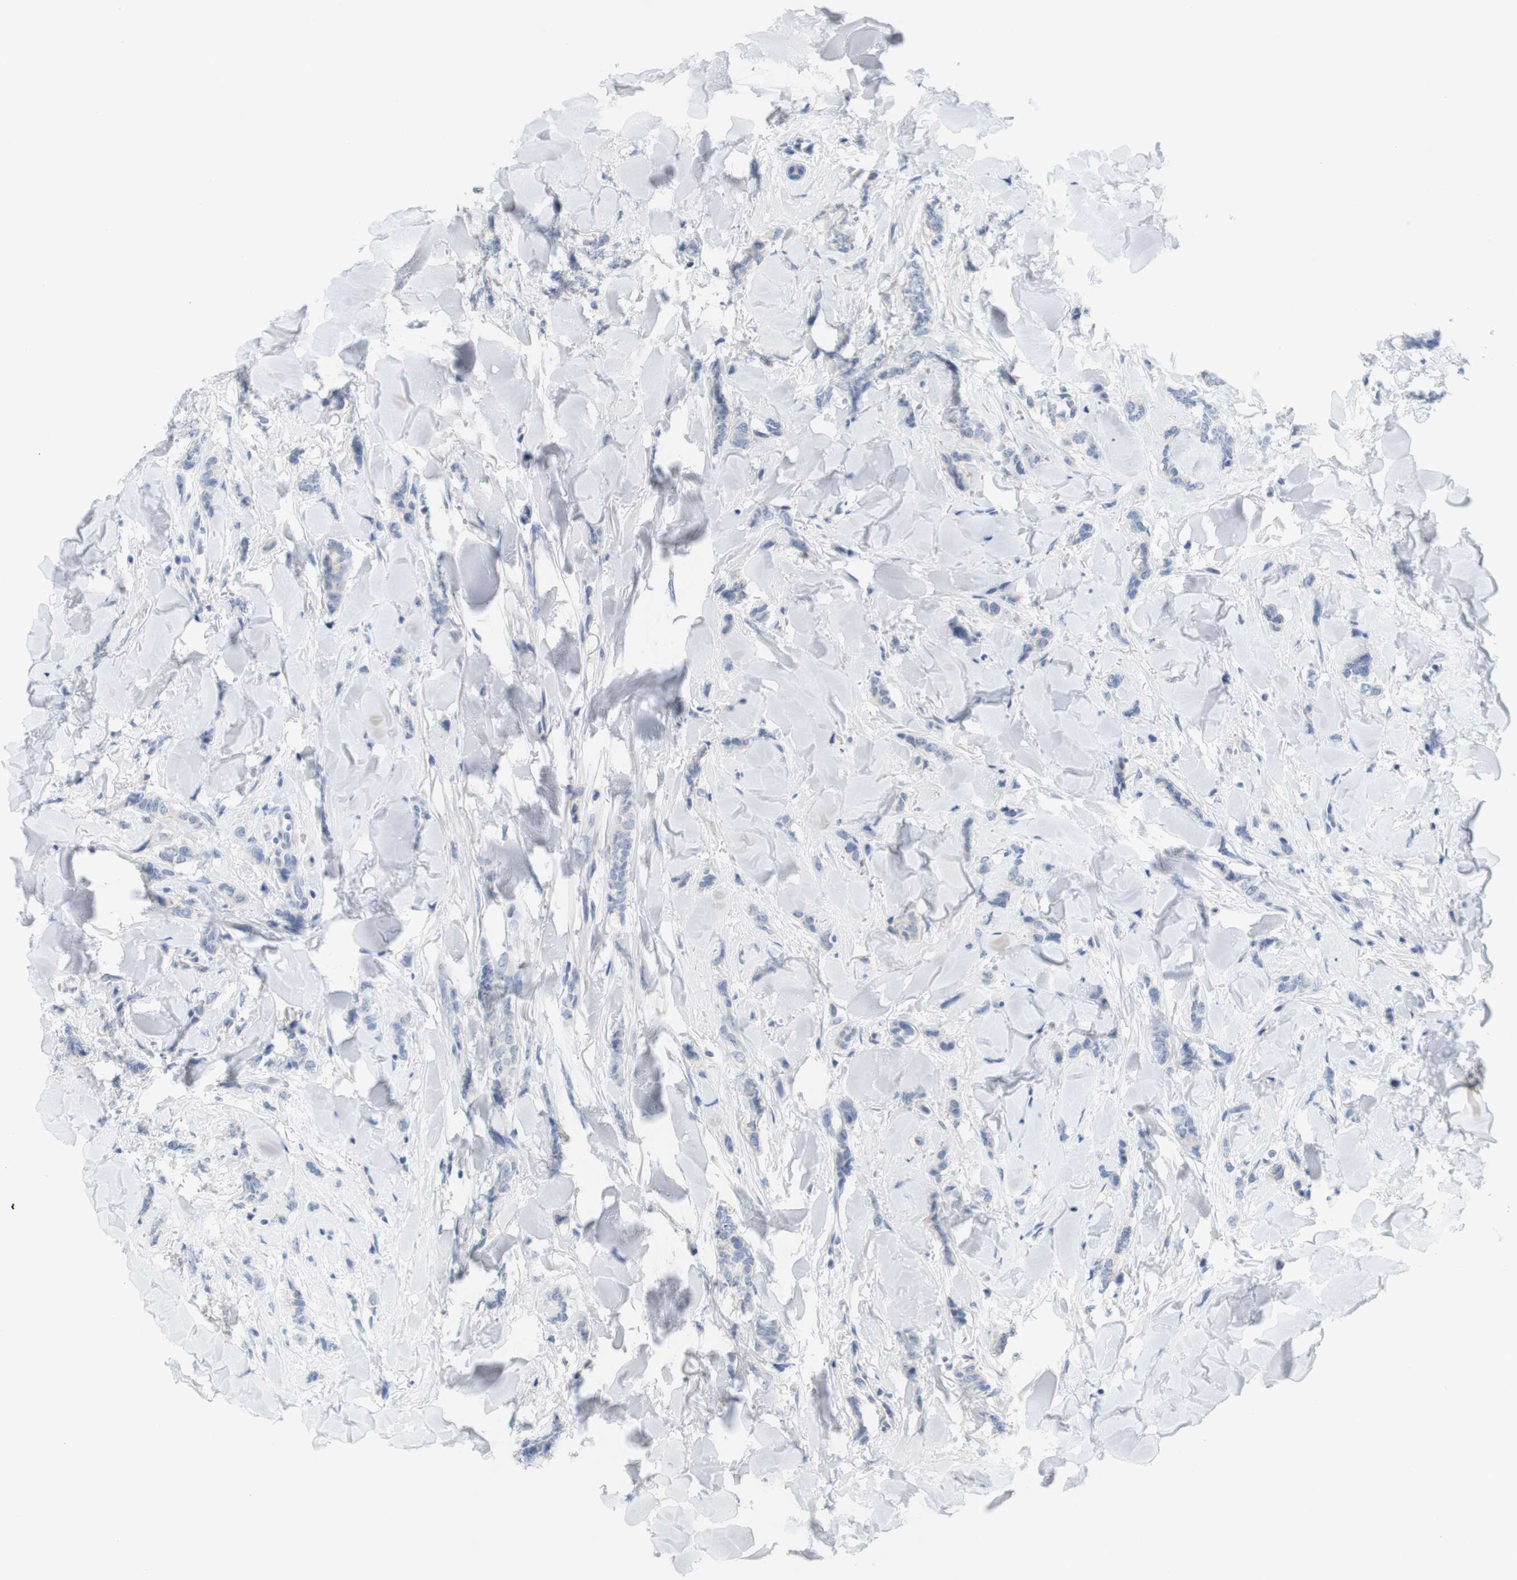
{"staining": {"intensity": "negative", "quantity": "none", "location": "none"}, "tissue": "breast cancer", "cell_type": "Tumor cells", "image_type": "cancer", "snomed": [{"axis": "morphology", "description": "Lobular carcinoma"}, {"axis": "topography", "description": "Skin"}, {"axis": "topography", "description": "Breast"}], "caption": "This is a micrograph of immunohistochemistry (IHC) staining of breast cancer, which shows no staining in tumor cells.", "gene": "LRRK2", "patient": {"sex": "female", "age": 46}}